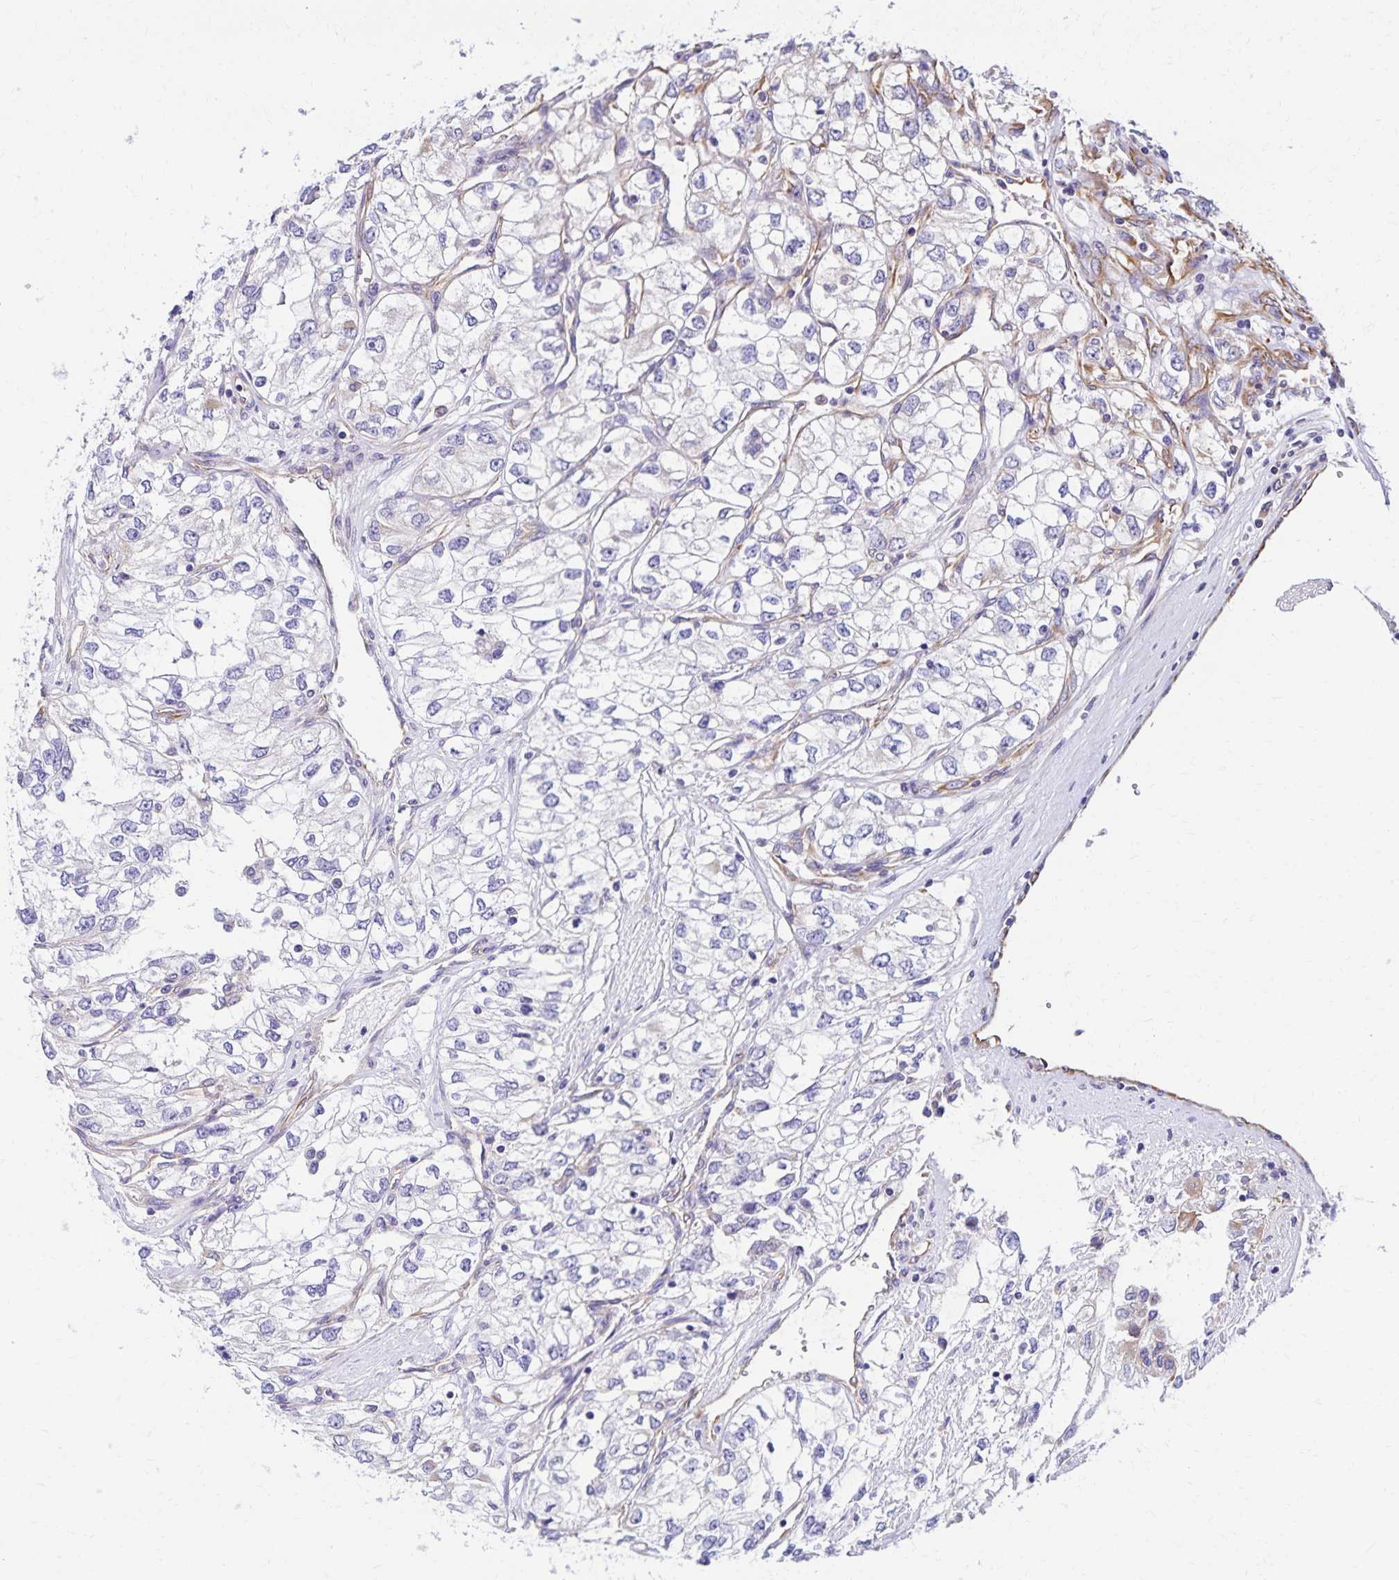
{"staining": {"intensity": "negative", "quantity": "none", "location": "none"}, "tissue": "renal cancer", "cell_type": "Tumor cells", "image_type": "cancer", "snomed": [{"axis": "morphology", "description": "Adenocarcinoma, NOS"}, {"axis": "topography", "description": "Kidney"}], "caption": "This image is of renal adenocarcinoma stained with IHC to label a protein in brown with the nuclei are counter-stained blue. There is no expression in tumor cells.", "gene": "TRPV6", "patient": {"sex": "female", "age": 59}}